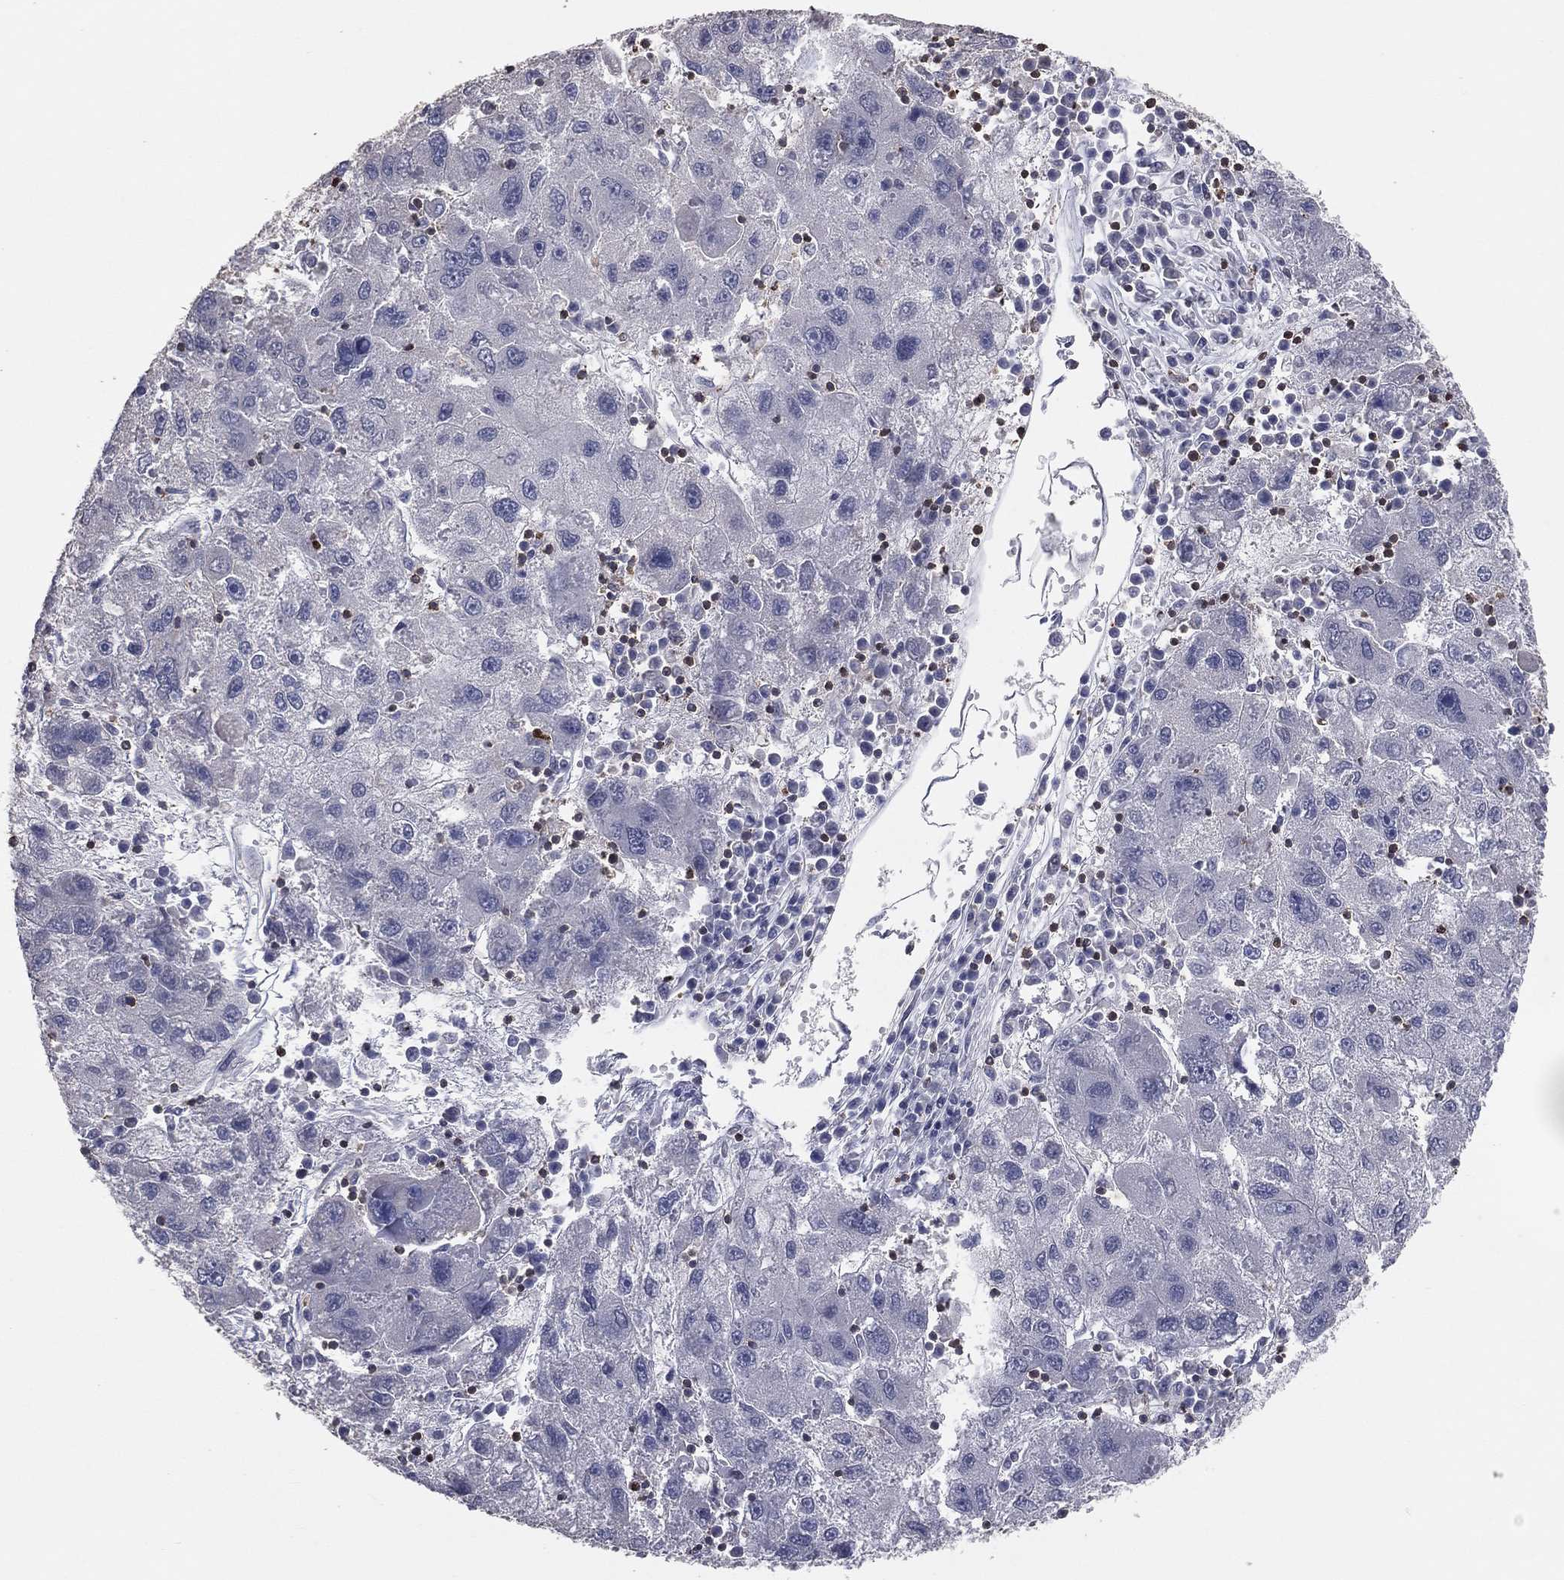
{"staining": {"intensity": "negative", "quantity": "none", "location": "none"}, "tissue": "liver cancer", "cell_type": "Tumor cells", "image_type": "cancer", "snomed": [{"axis": "morphology", "description": "Carcinoma, Hepatocellular, NOS"}, {"axis": "topography", "description": "Liver"}], "caption": "This is a image of immunohistochemistry (IHC) staining of liver cancer (hepatocellular carcinoma), which shows no expression in tumor cells.", "gene": "PSTPIP1", "patient": {"sex": "male", "age": 75}}